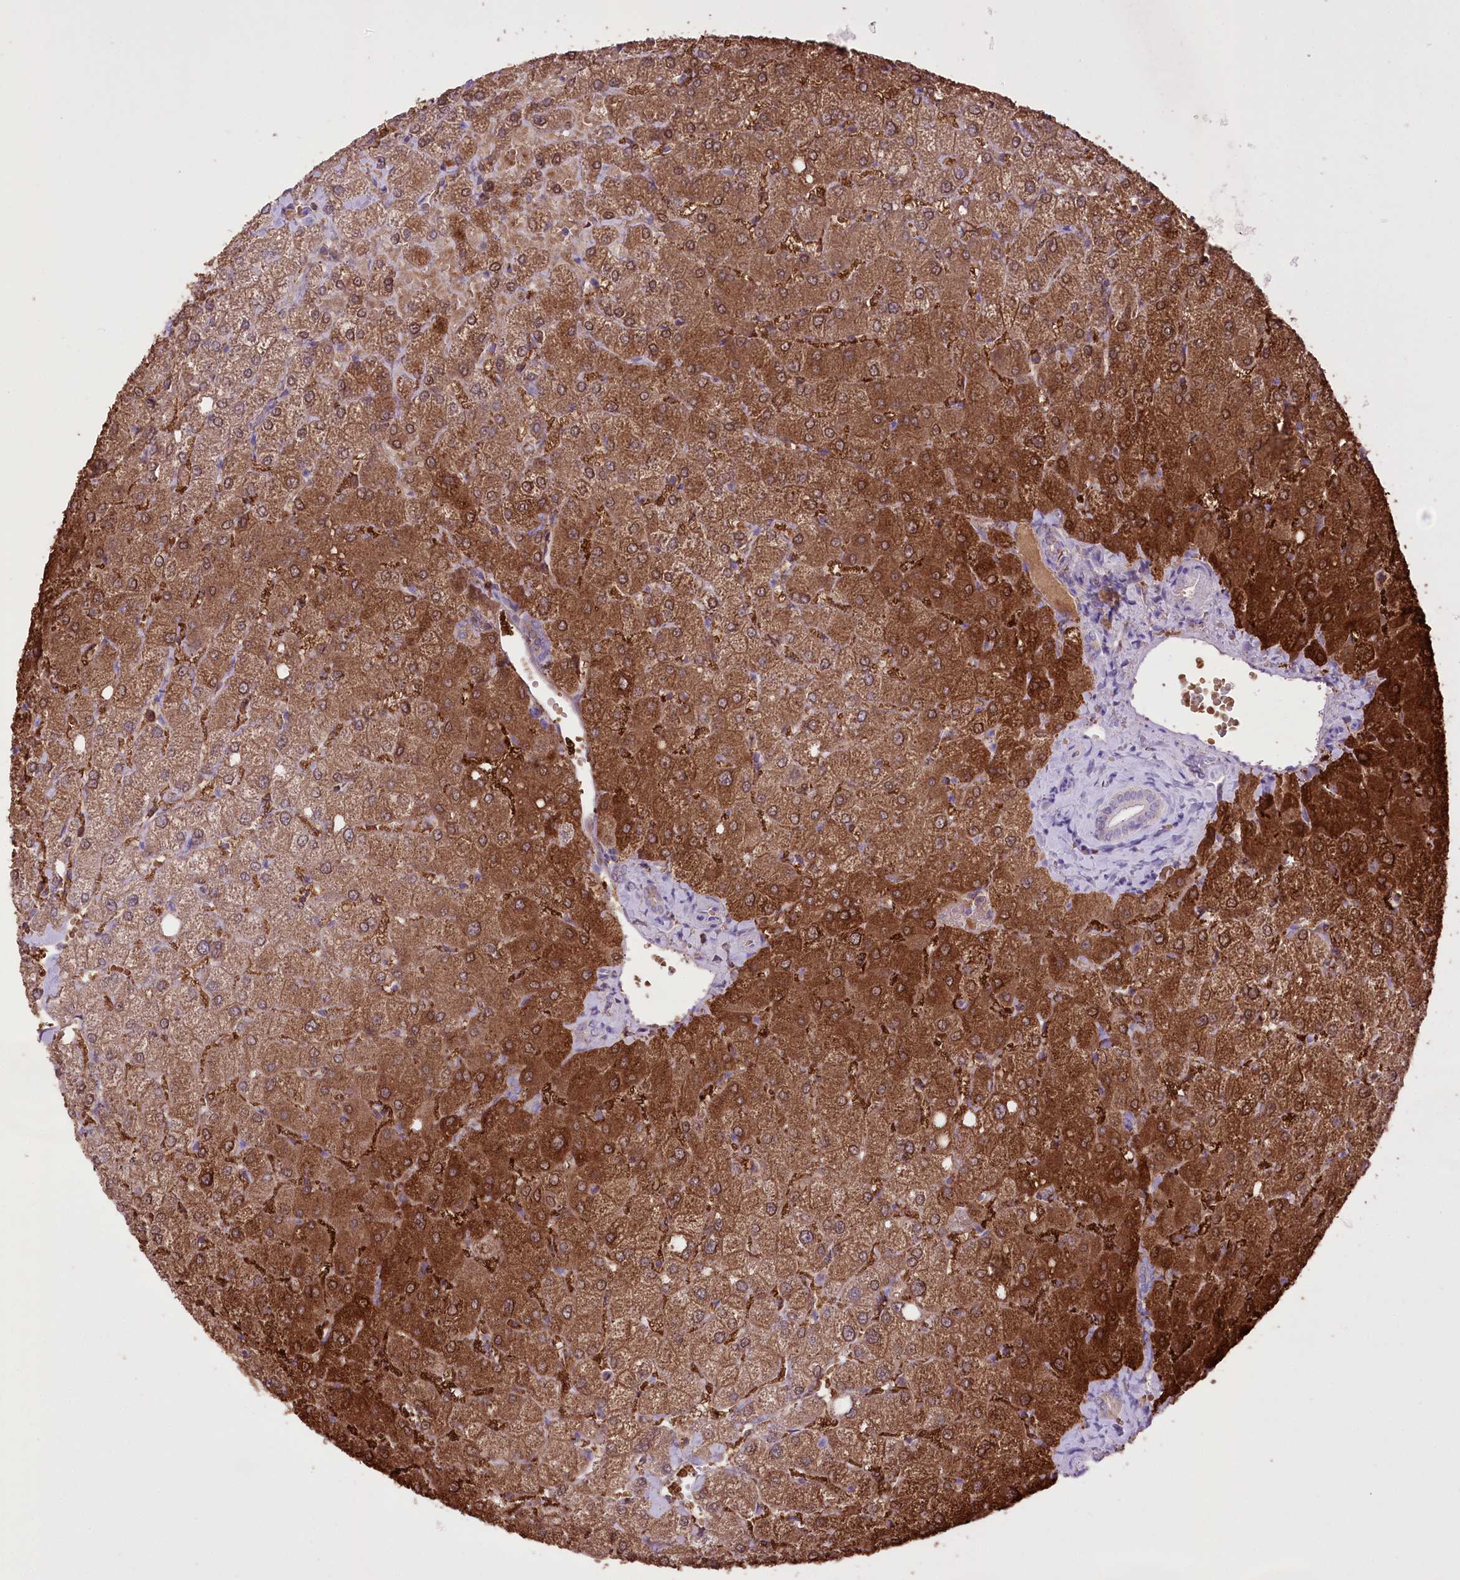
{"staining": {"intensity": "weak", "quantity": "<25%", "location": "cytoplasmic/membranous"}, "tissue": "liver", "cell_type": "Cholangiocytes", "image_type": "normal", "snomed": [{"axis": "morphology", "description": "Normal tissue, NOS"}, {"axis": "topography", "description": "Liver"}], "caption": "This is an immunohistochemistry (IHC) micrograph of unremarkable human liver. There is no staining in cholangiocytes.", "gene": "PRSS53", "patient": {"sex": "female", "age": 54}}